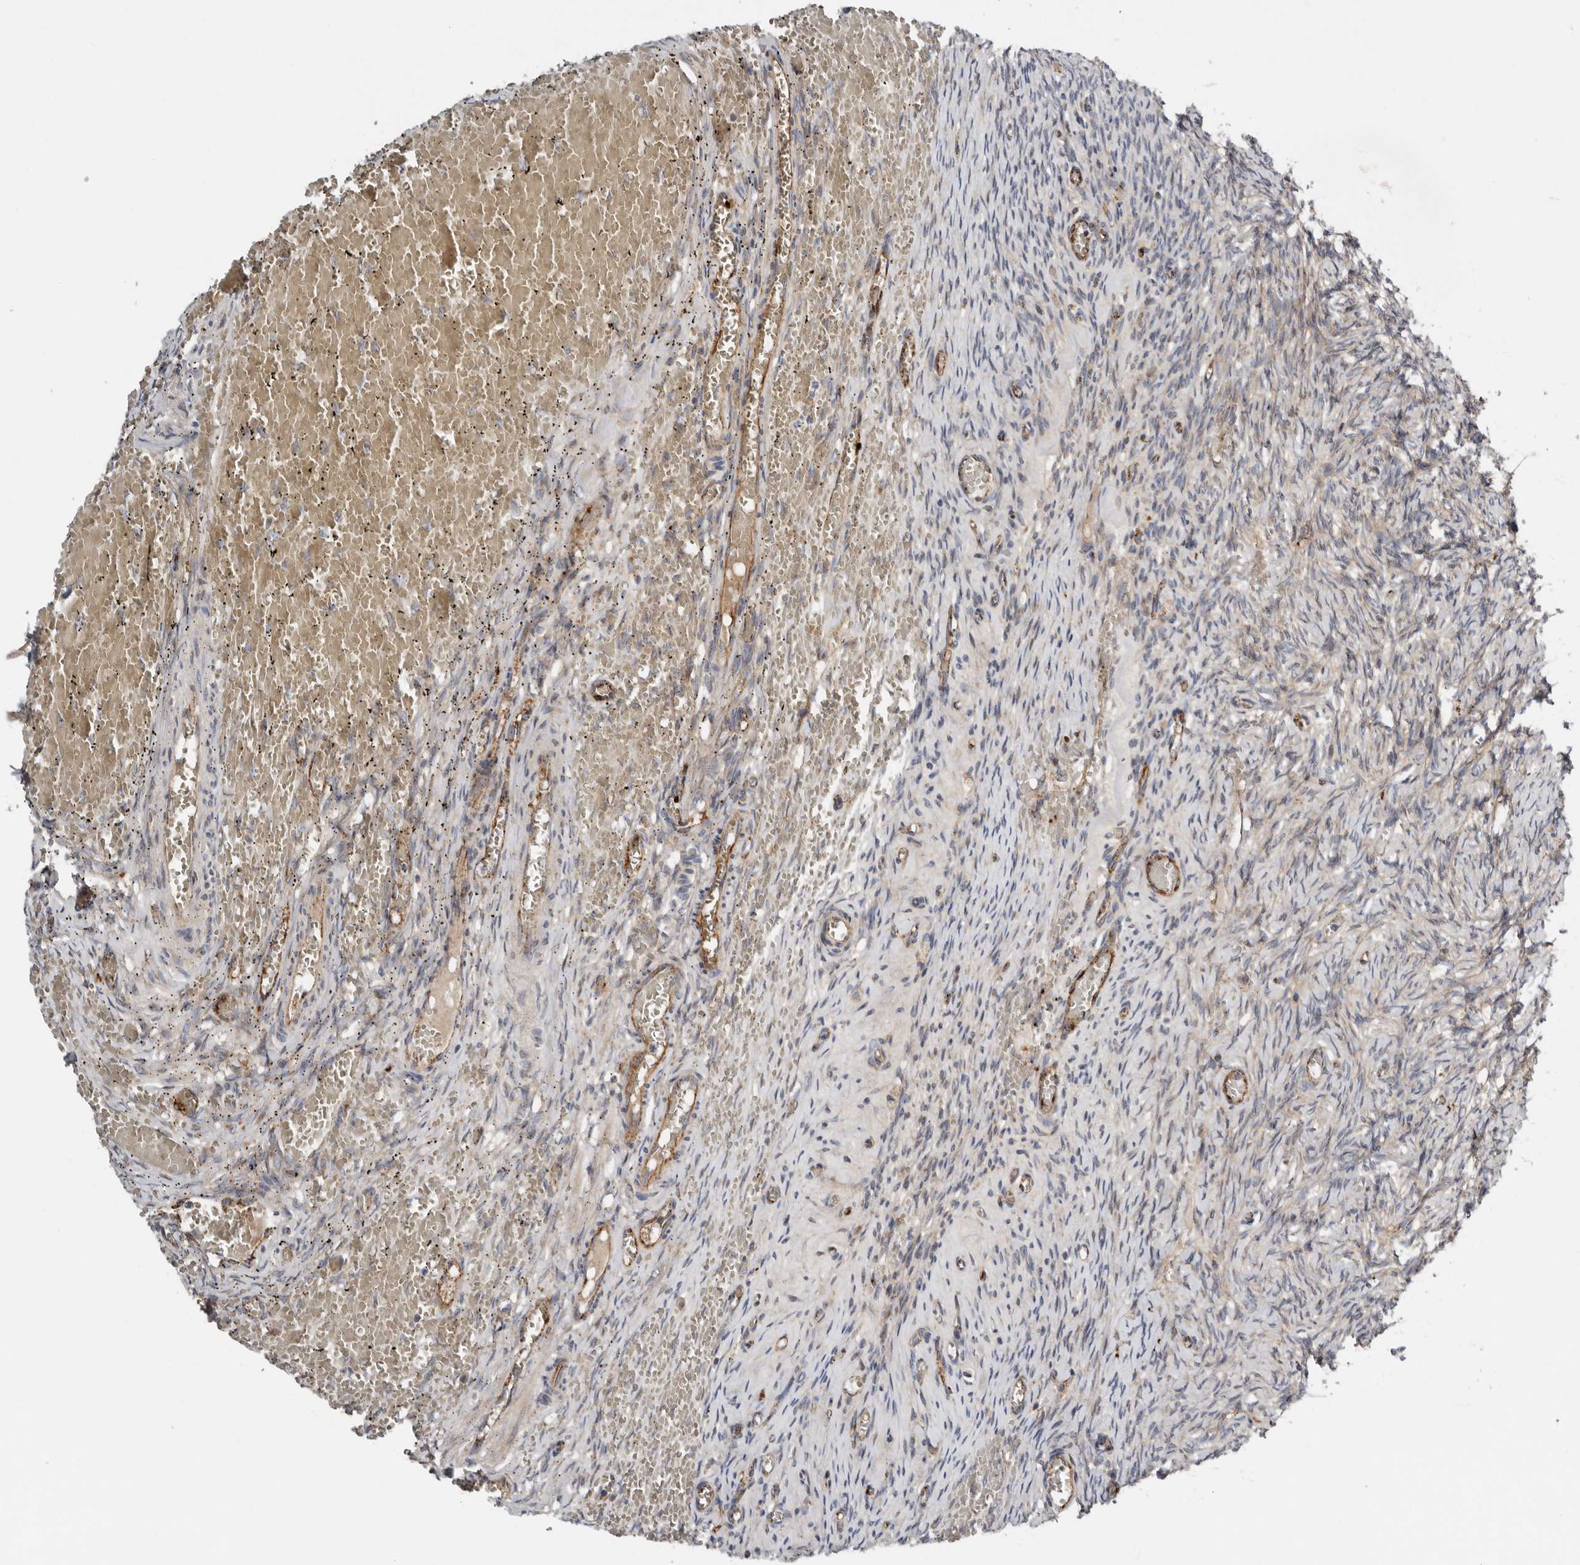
{"staining": {"intensity": "moderate", "quantity": ">75%", "location": "cytoplasmic/membranous"}, "tissue": "ovary", "cell_type": "Follicle cells", "image_type": "normal", "snomed": [{"axis": "morphology", "description": "Adenocarcinoma, NOS"}, {"axis": "topography", "description": "Endometrium"}], "caption": "A brown stain labels moderate cytoplasmic/membranous expression of a protein in follicle cells of benign human ovary. (DAB (3,3'-diaminobenzidine) IHC, brown staining for protein, blue staining for nuclei).", "gene": "LUZP1", "patient": {"sex": "female", "age": 32}}